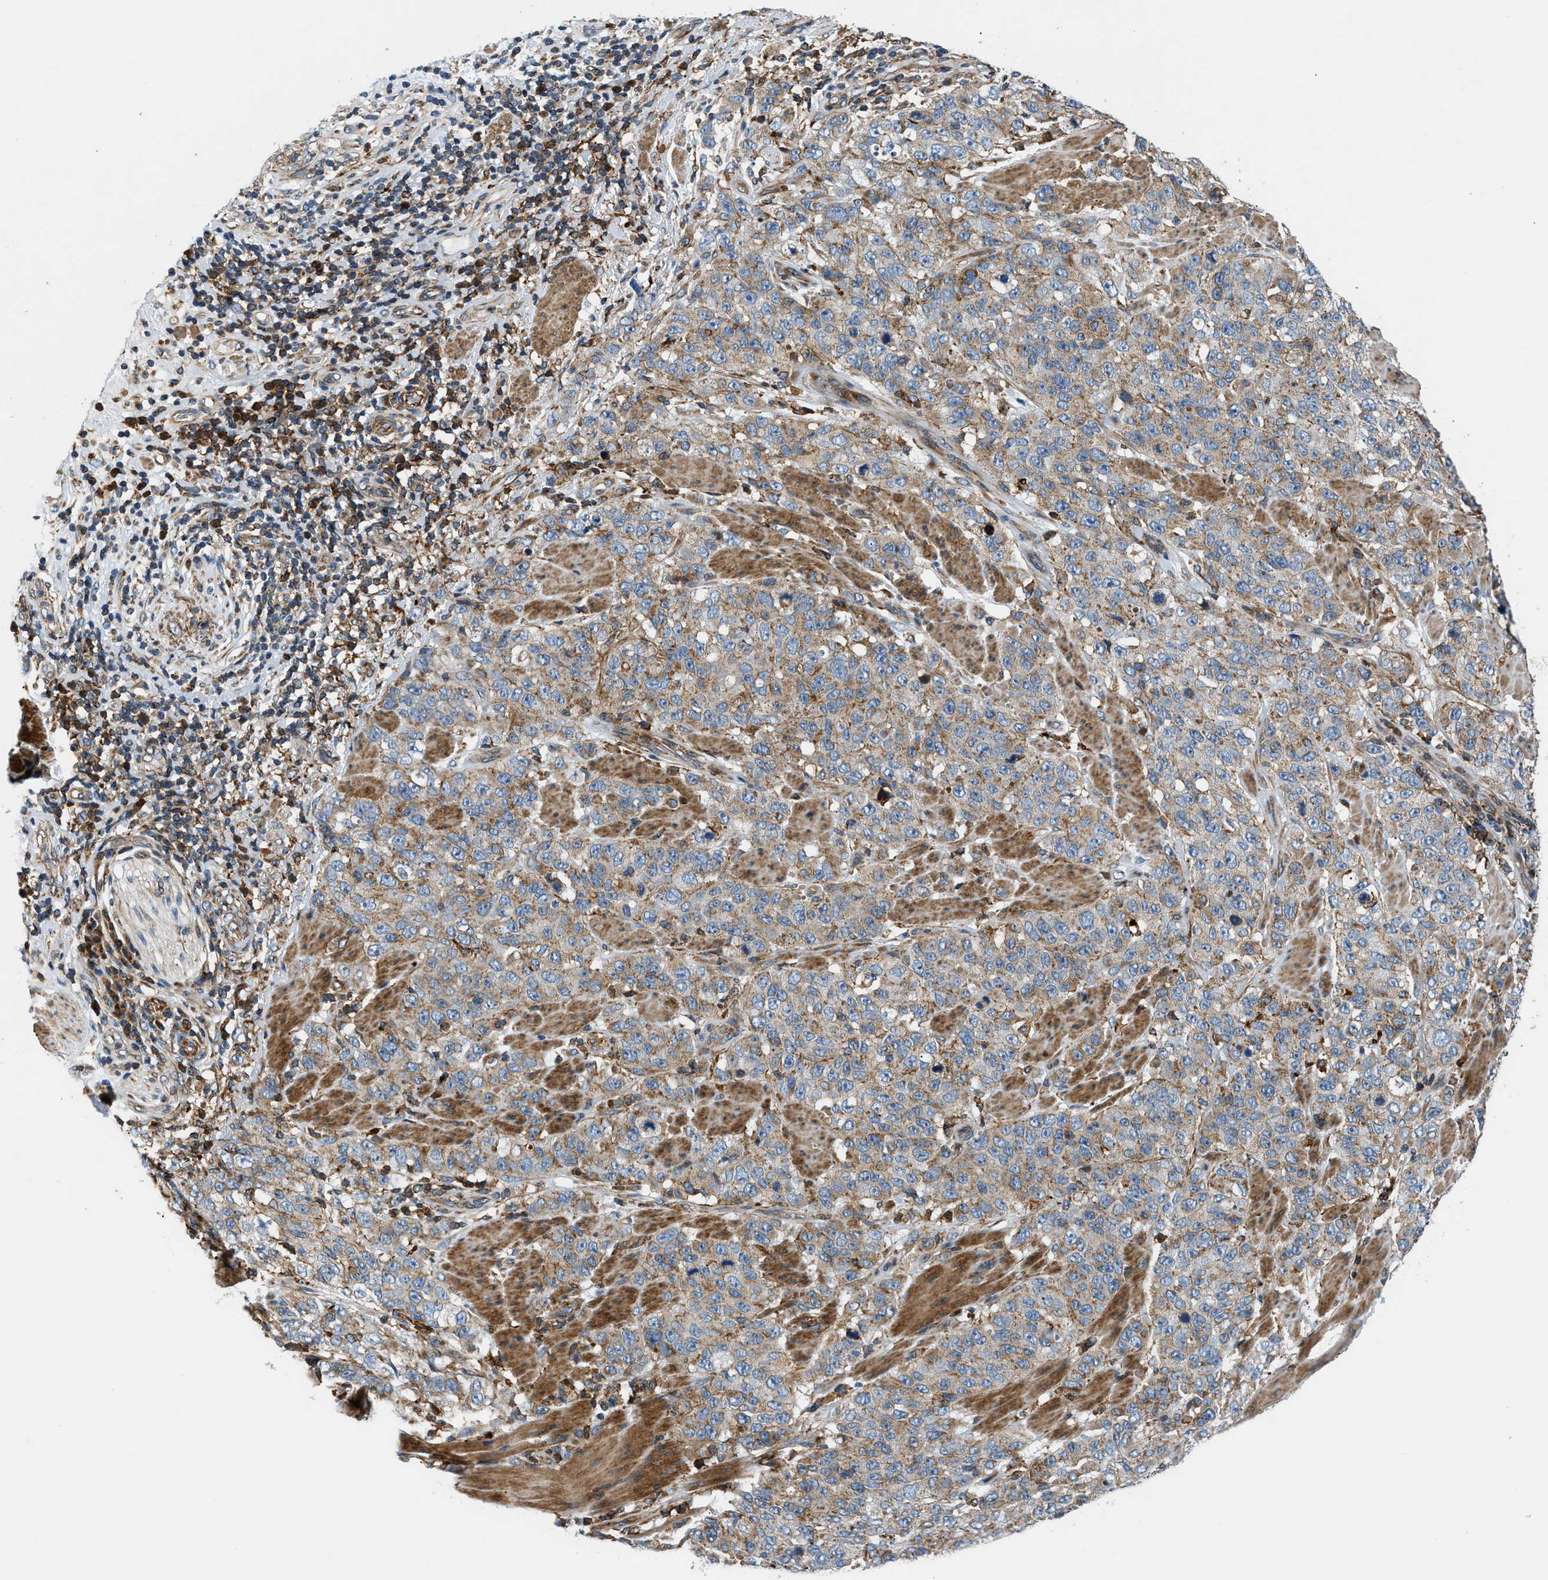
{"staining": {"intensity": "moderate", "quantity": ">75%", "location": "cytoplasmic/membranous"}, "tissue": "stomach cancer", "cell_type": "Tumor cells", "image_type": "cancer", "snomed": [{"axis": "morphology", "description": "Adenocarcinoma, NOS"}, {"axis": "topography", "description": "Stomach"}], "caption": "Immunohistochemical staining of human stomach cancer displays medium levels of moderate cytoplasmic/membranous protein expression in about >75% of tumor cells.", "gene": "DHODH", "patient": {"sex": "male", "age": 48}}